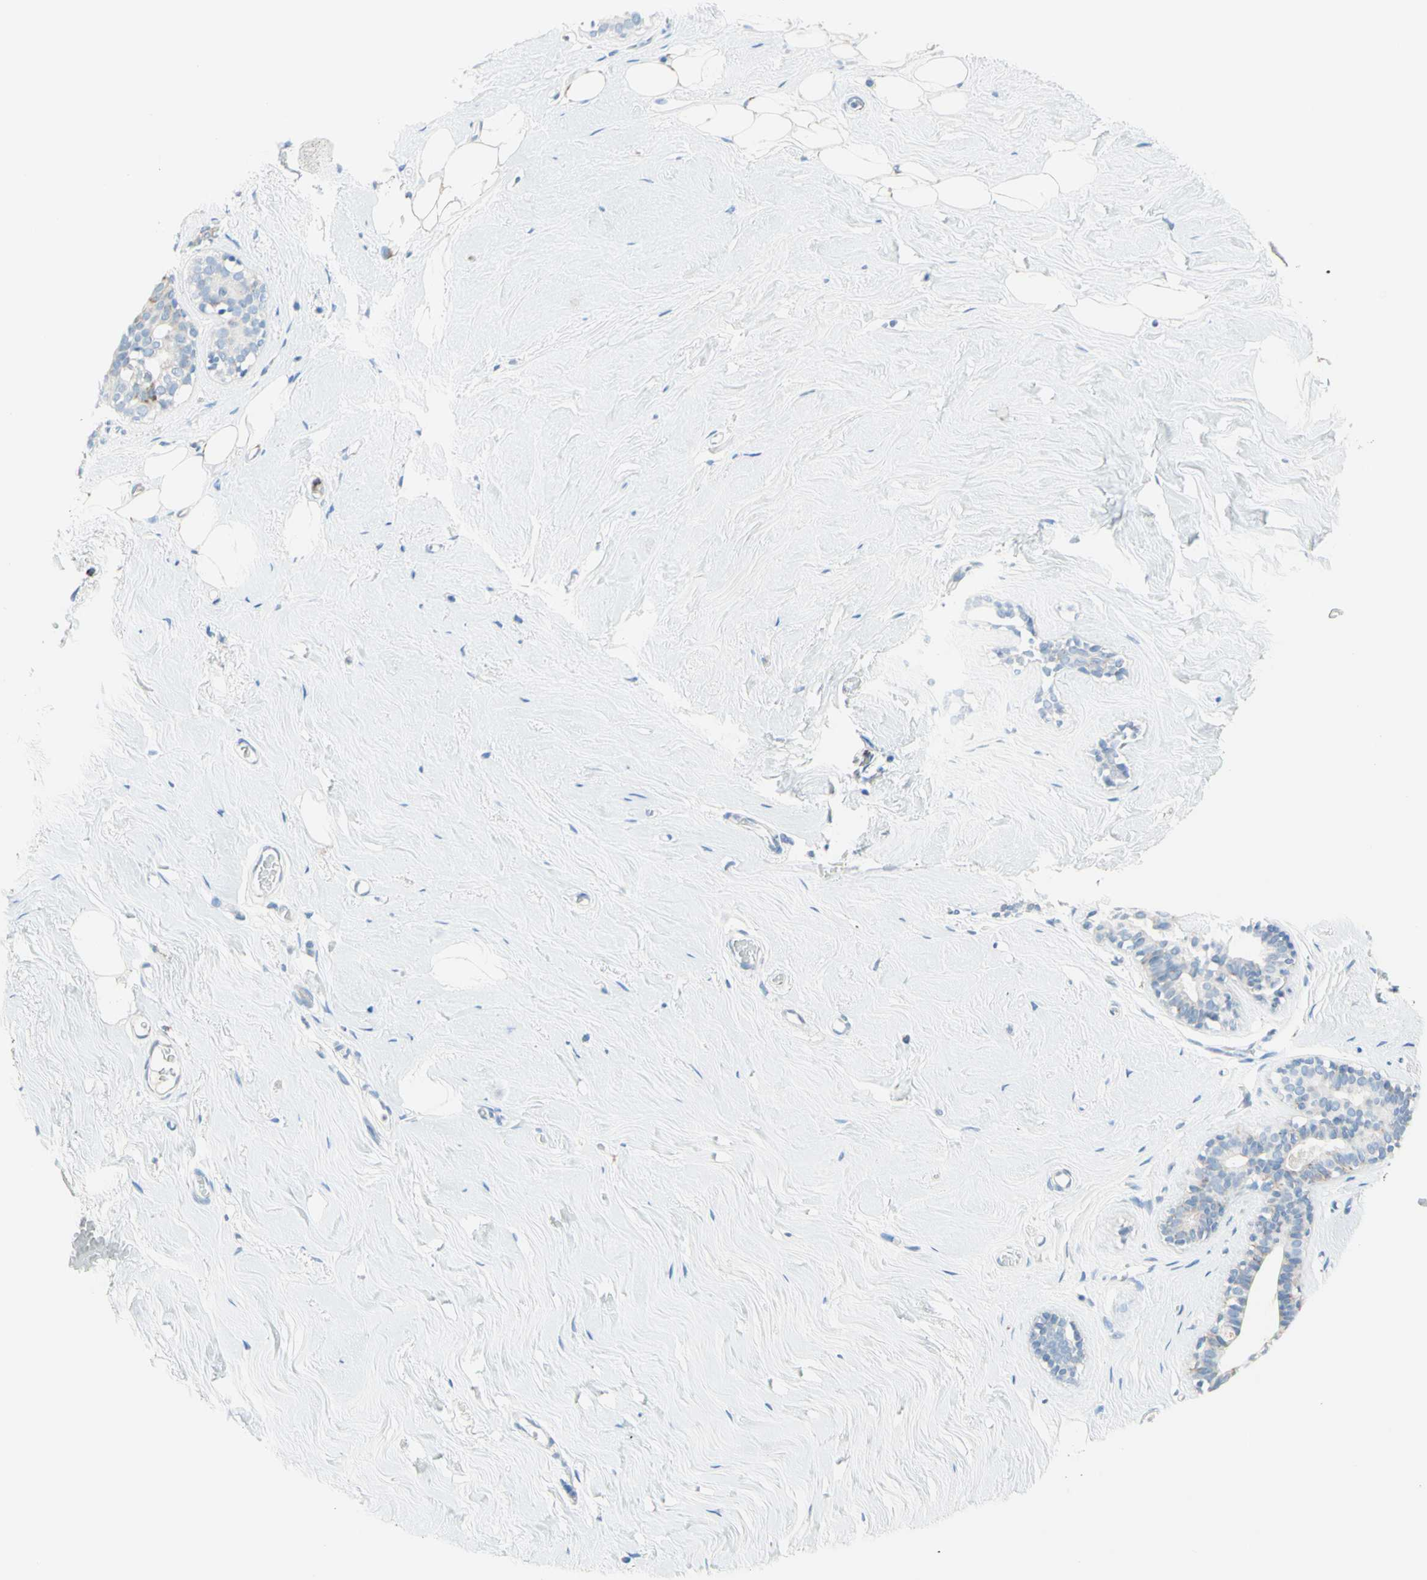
{"staining": {"intensity": "negative", "quantity": "none", "location": "none"}, "tissue": "breast", "cell_type": "Adipocytes", "image_type": "normal", "snomed": [{"axis": "morphology", "description": "Normal tissue, NOS"}, {"axis": "topography", "description": "Breast"}], "caption": "Adipocytes show no significant positivity in normal breast. The staining was performed using DAB (3,3'-diaminobenzidine) to visualize the protein expression in brown, while the nuclei were stained in blue with hematoxylin (Magnification: 20x).", "gene": "CYSLTR1", "patient": {"sex": "female", "age": 75}}